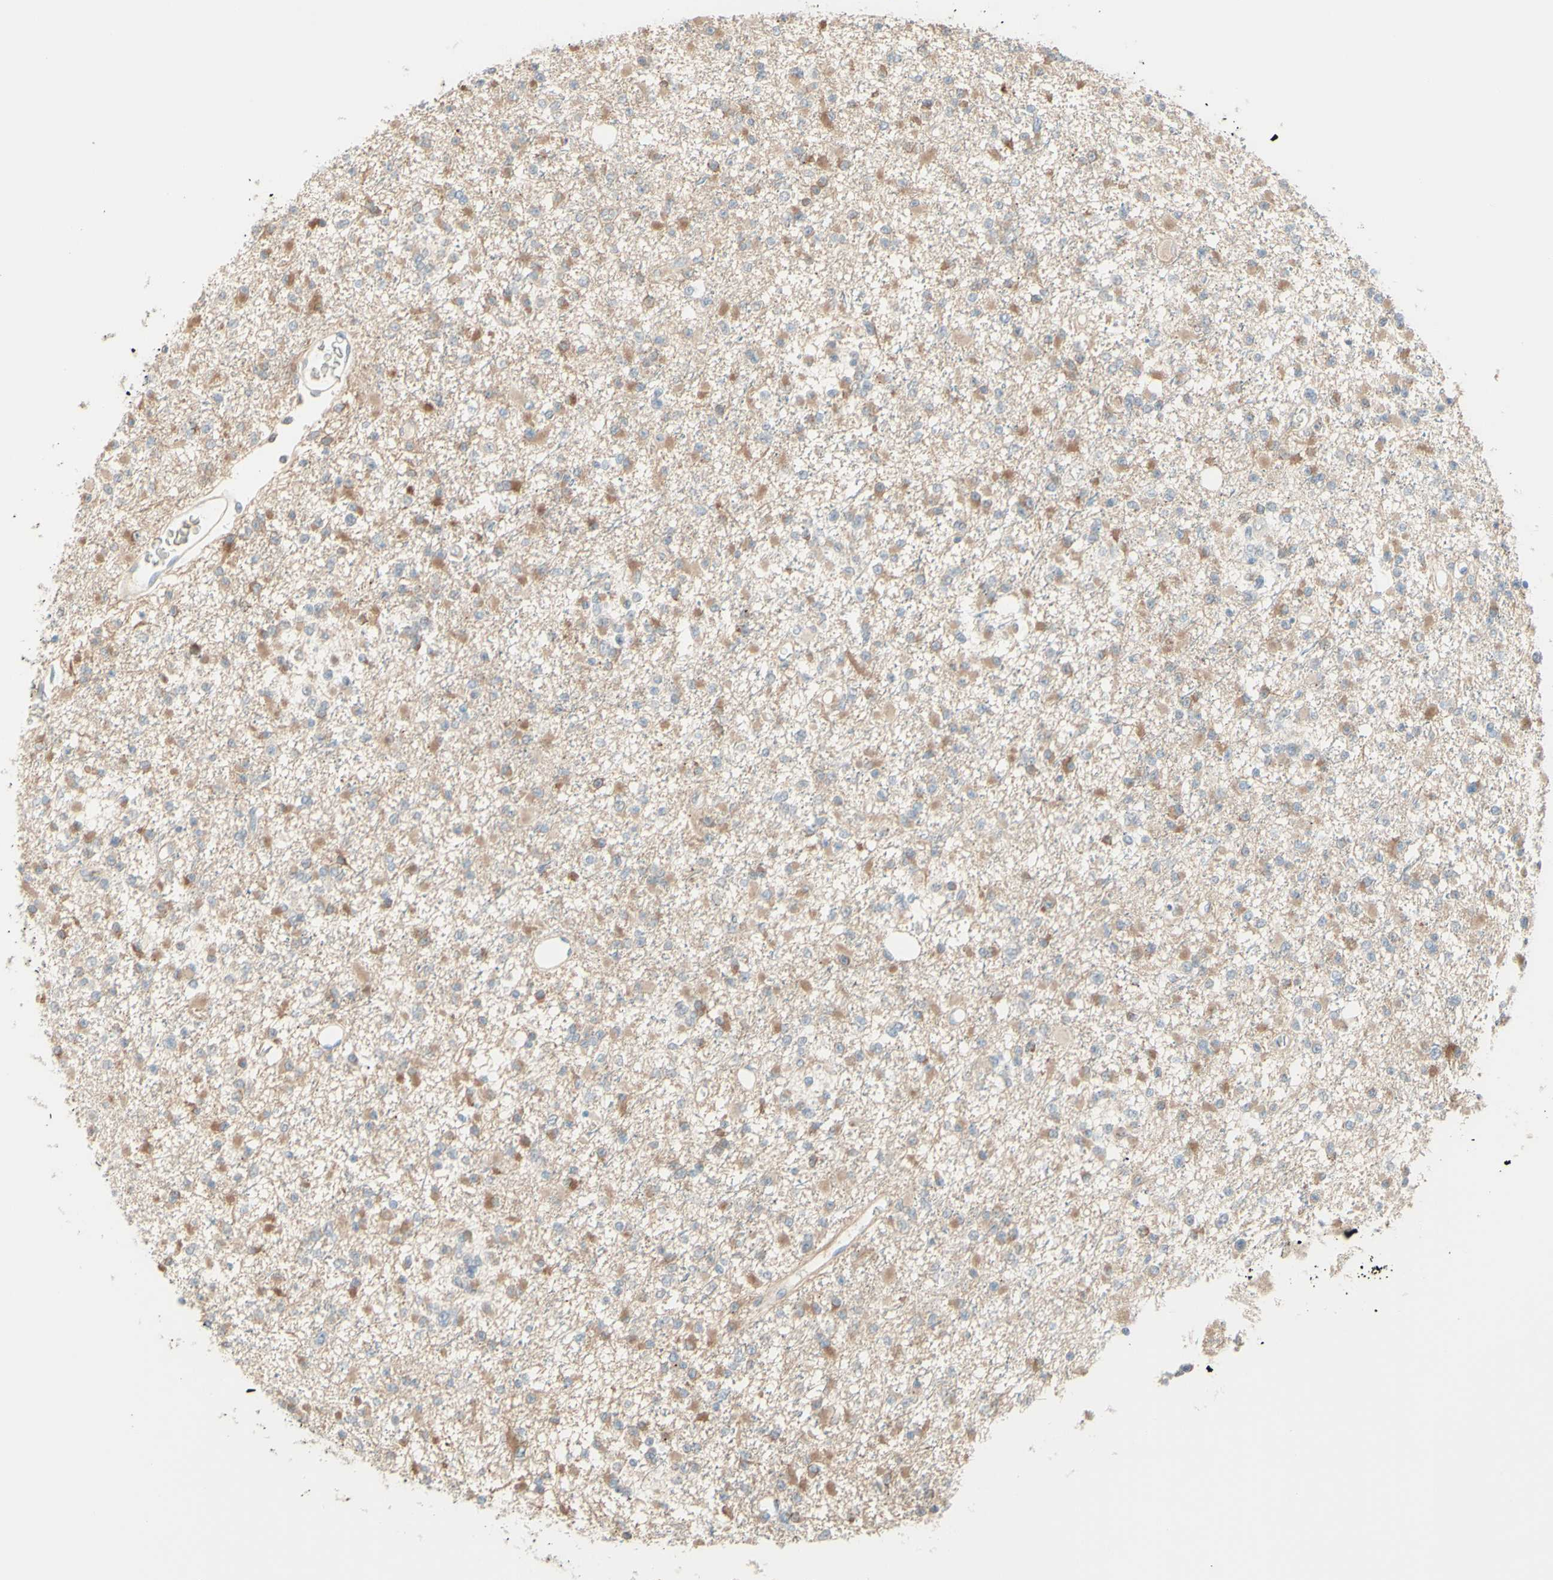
{"staining": {"intensity": "moderate", "quantity": ">75%", "location": "cytoplasmic/membranous"}, "tissue": "glioma", "cell_type": "Tumor cells", "image_type": "cancer", "snomed": [{"axis": "morphology", "description": "Glioma, malignant, Low grade"}, {"axis": "topography", "description": "Brain"}], "caption": "This image displays malignant glioma (low-grade) stained with immunohistochemistry (IHC) to label a protein in brown. The cytoplasmic/membranous of tumor cells show moderate positivity for the protein. Nuclei are counter-stained blue.", "gene": "MTM1", "patient": {"sex": "female", "age": 22}}